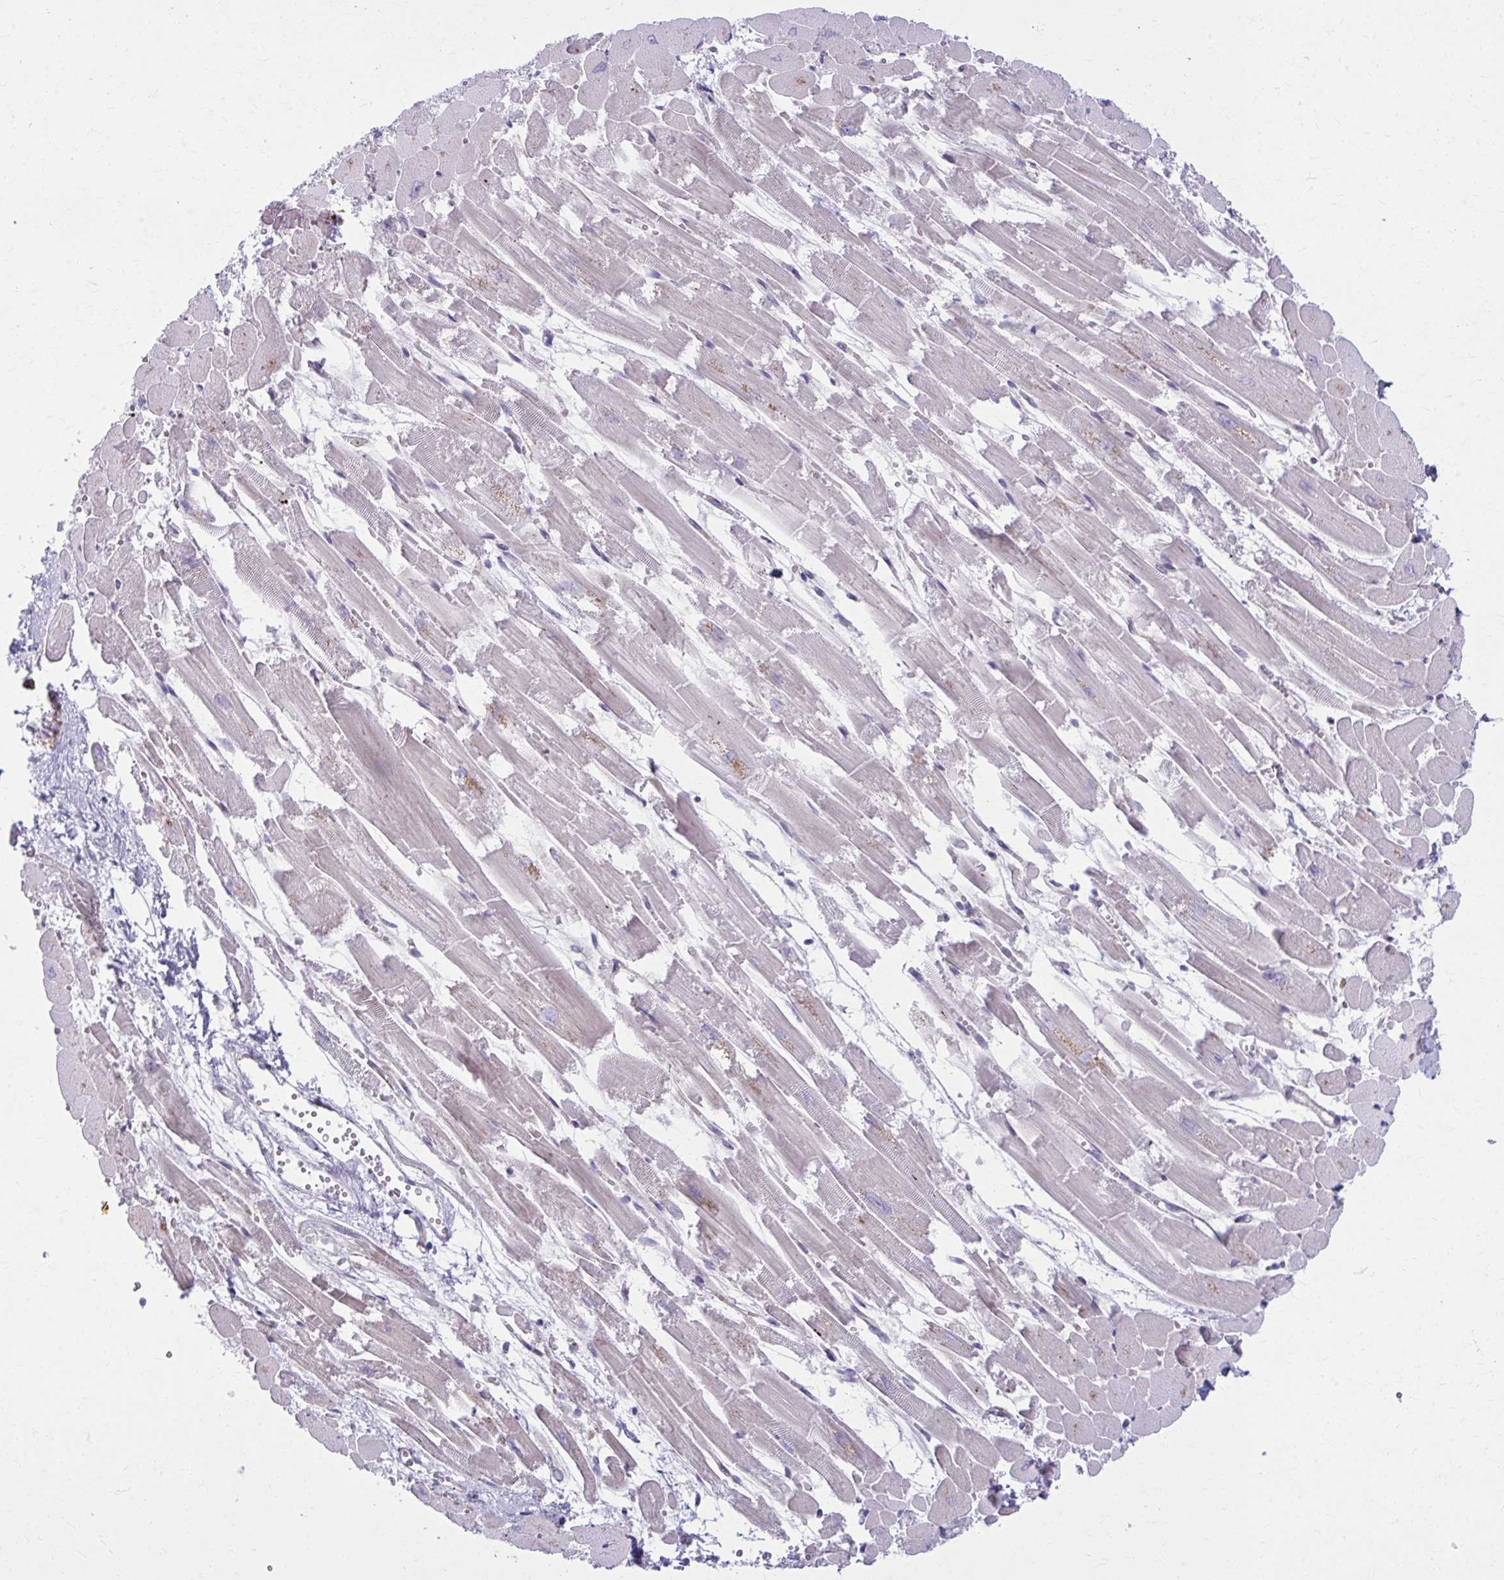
{"staining": {"intensity": "moderate", "quantity": "<25%", "location": "cytoplasmic/membranous"}, "tissue": "heart muscle", "cell_type": "Cardiomyocytes", "image_type": "normal", "snomed": [{"axis": "morphology", "description": "Normal tissue, NOS"}, {"axis": "topography", "description": "Heart"}], "caption": "Immunohistochemistry micrograph of benign human heart muscle stained for a protein (brown), which shows low levels of moderate cytoplasmic/membranous staining in approximately <25% of cardiomyocytes.", "gene": "LRRC4B", "patient": {"sex": "female", "age": 52}}